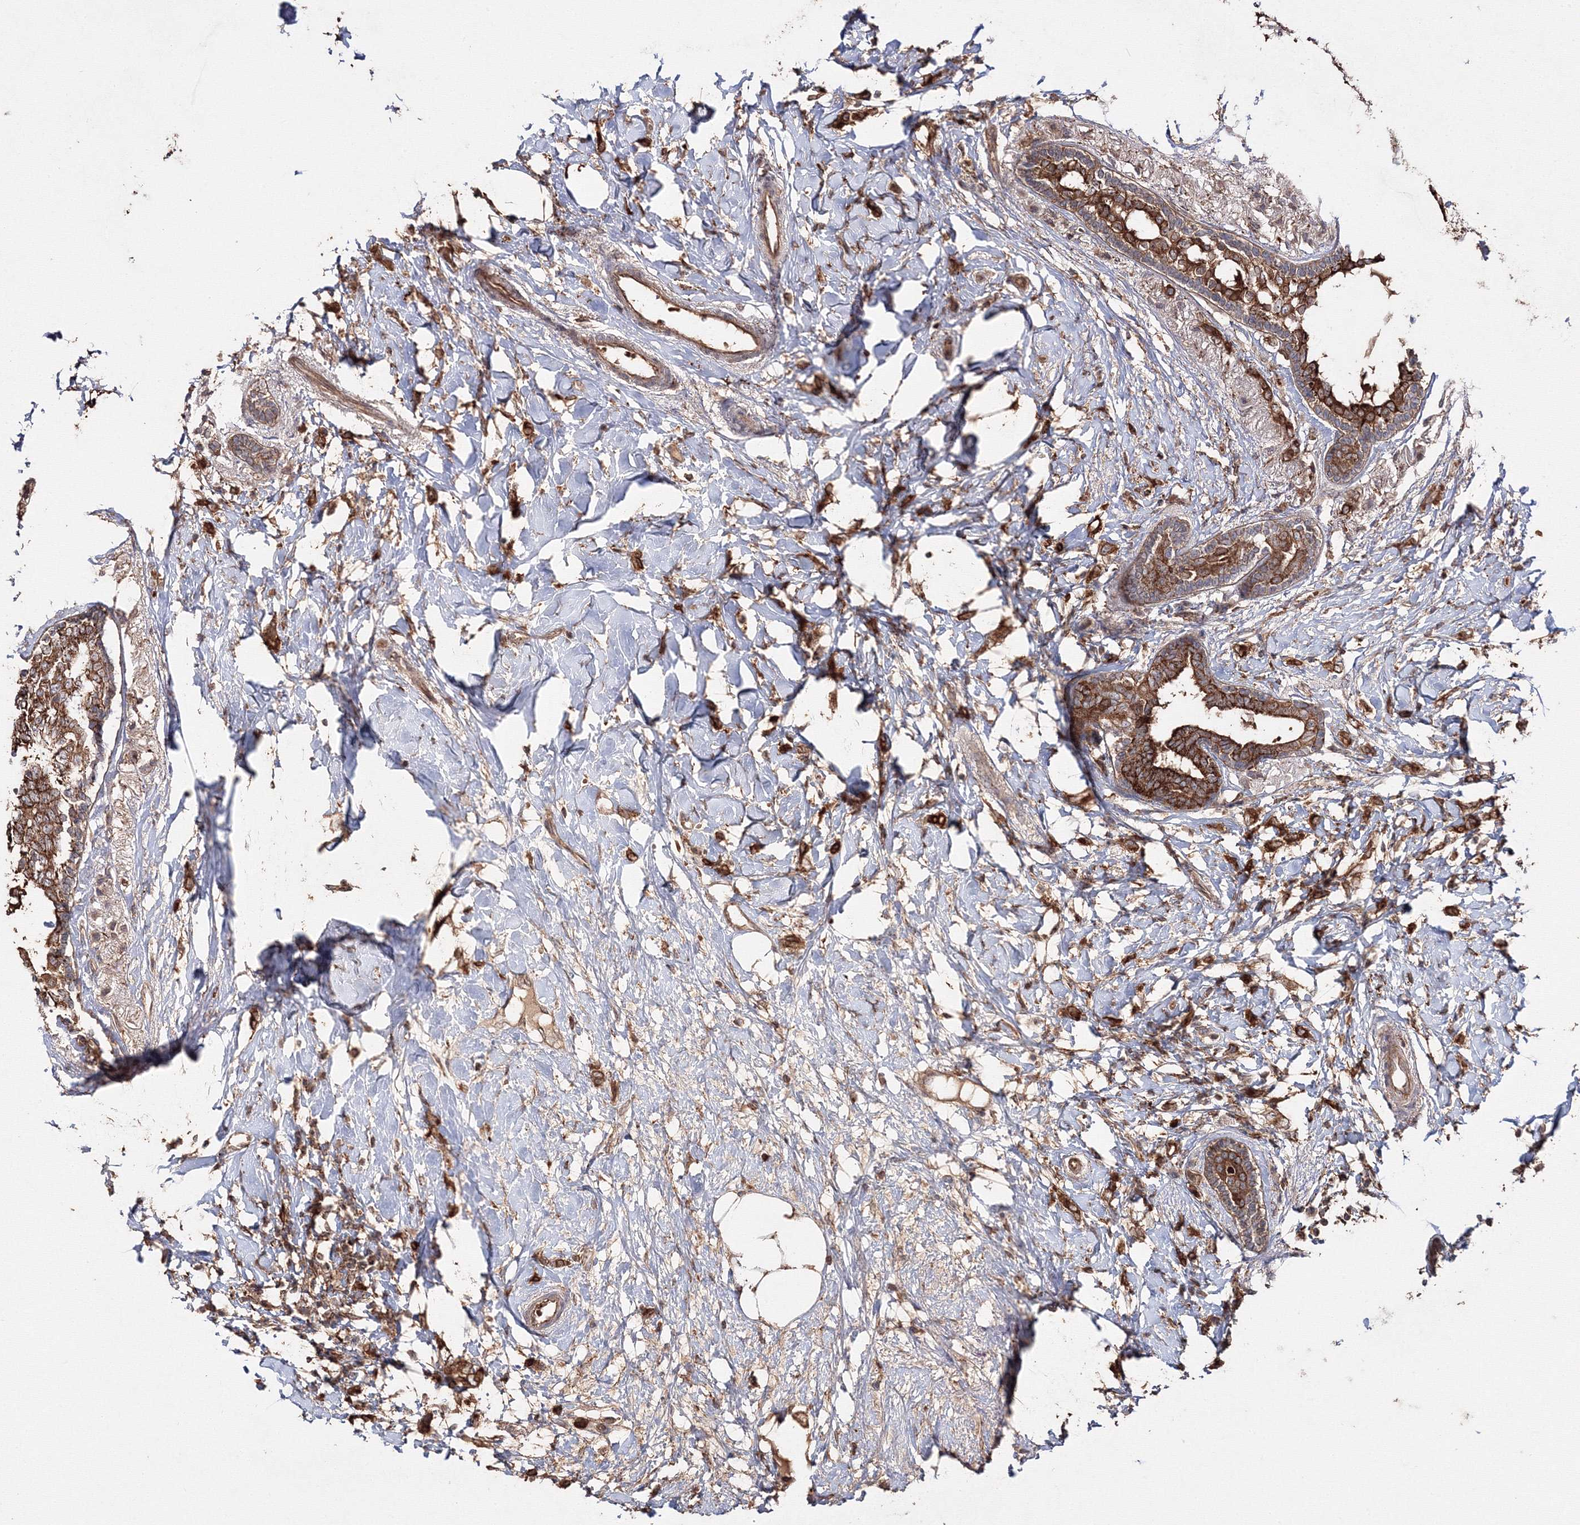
{"staining": {"intensity": "strong", "quantity": ">75%", "location": "cytoplasmic/membranous"}, "tissue": "breast cancer", "cell_type": "Tumor cells", "image_type": "cancer", "snomed": [{"axis": "morphology", "description": "Normal tissue, NOS"}, {"axis": "morphology", "description": "Lobular carcinoma"}, {"axis": "topography", "description": "Breast"}], "caption": "Protein positivity by IHC exhibits strong cytoplasmic/membranous expression in approximately >75% of tumor cells in breast cancer. Nuclei are stained in blue.", "gene": "DDO", "patient": {"sex": "female", "age": 47}}